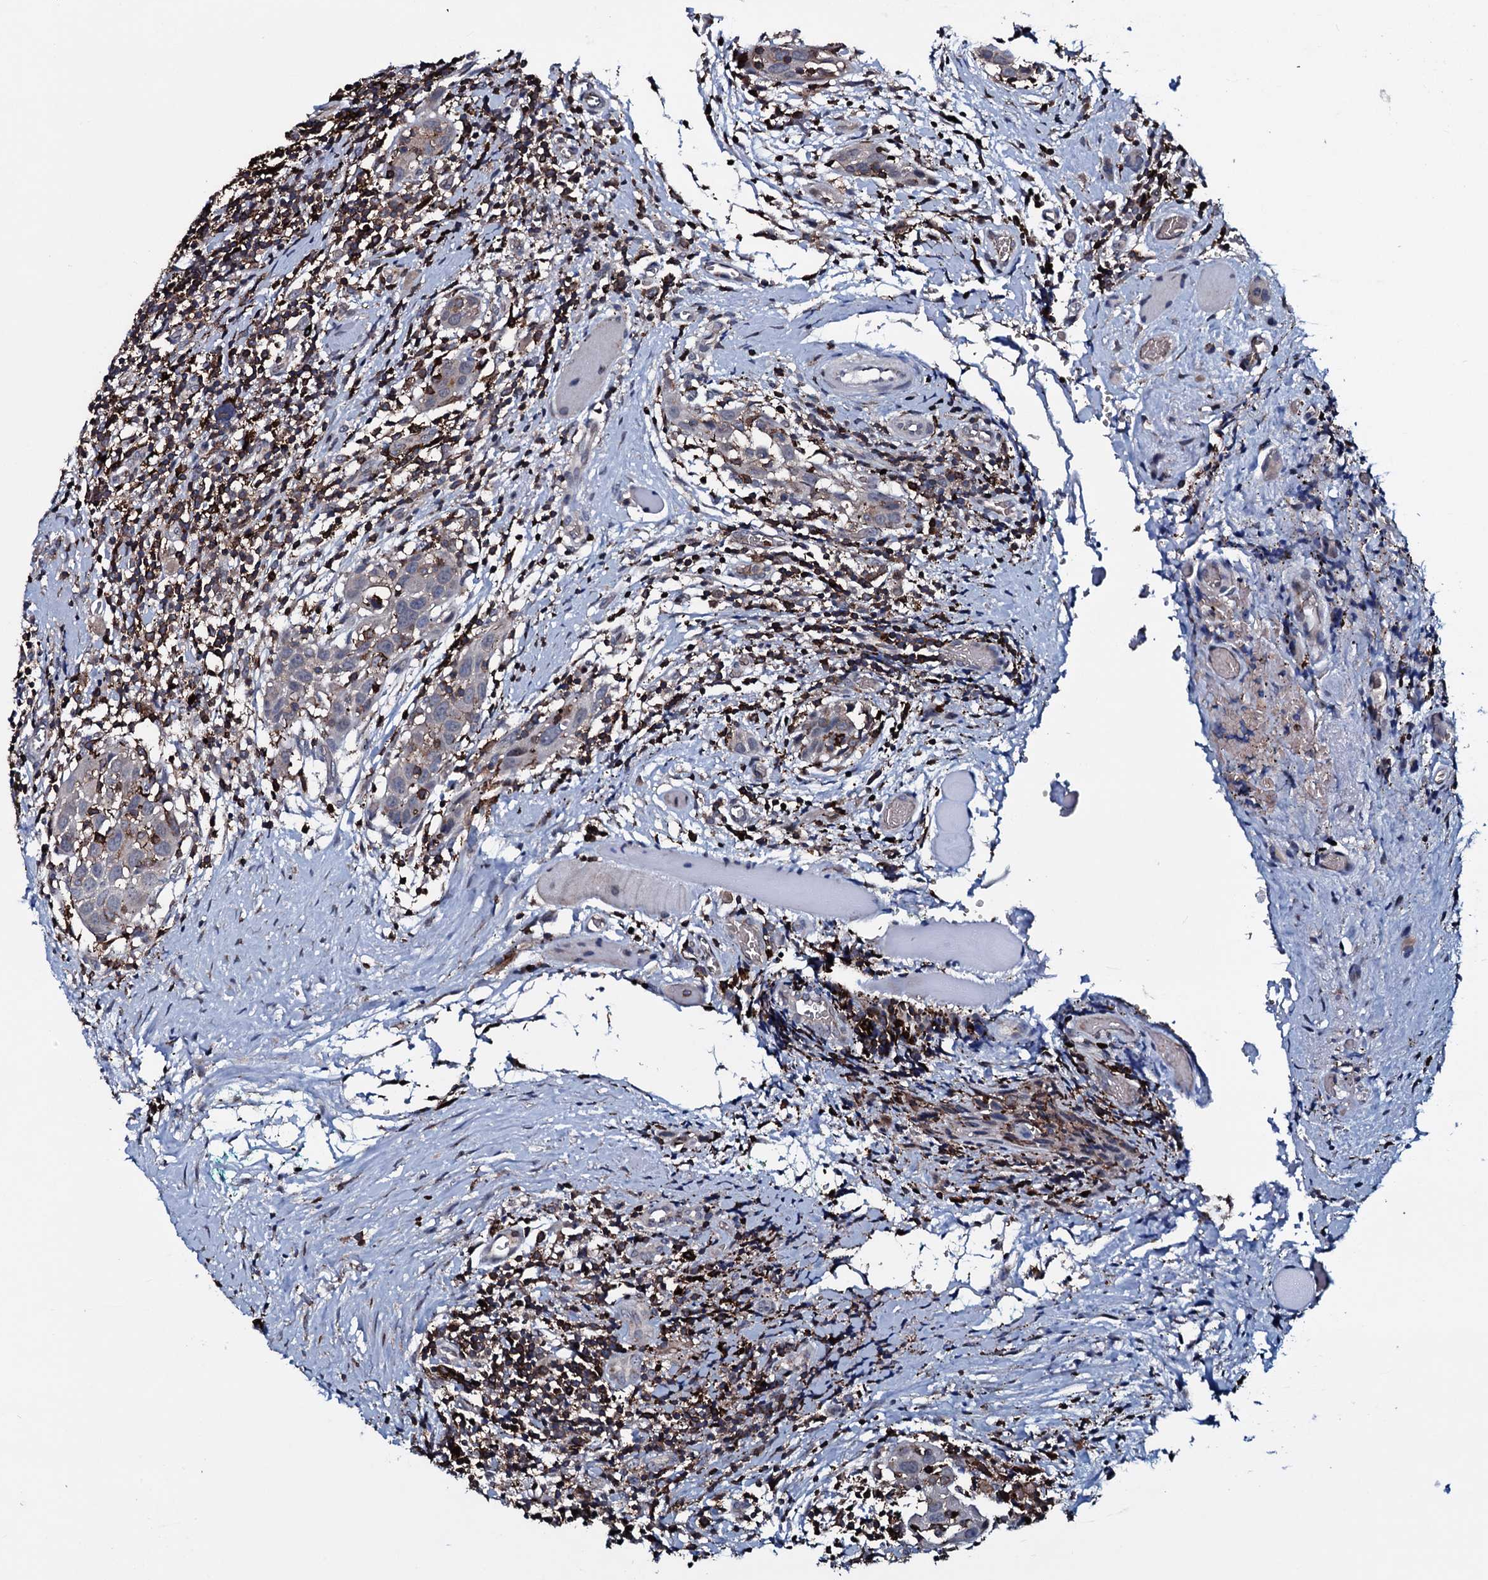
{"staining": {"intensity": "weak", "quantity": "<25%", "location": "cytoplasmic/membranous"}, "tissue": "head and neck cancer", "cell_type": "Tumor cells", "image_type": "cancer", "snomed": [{"axis": "morphology", "description": "Squamous cell carcinoma, NOS"}, {"axis": "topography", "description": "Oral tissue"}, {"axis": "topography", "description": "Head-Neck"}], "caption": "DAB immunohistochemical staining of human head and neck cancer (squamous cell carcinoma) demonstrates no significant expression in tumor cells.", "gene": "OGFOD2", "patient": {"sex": "female", "age": 50}}